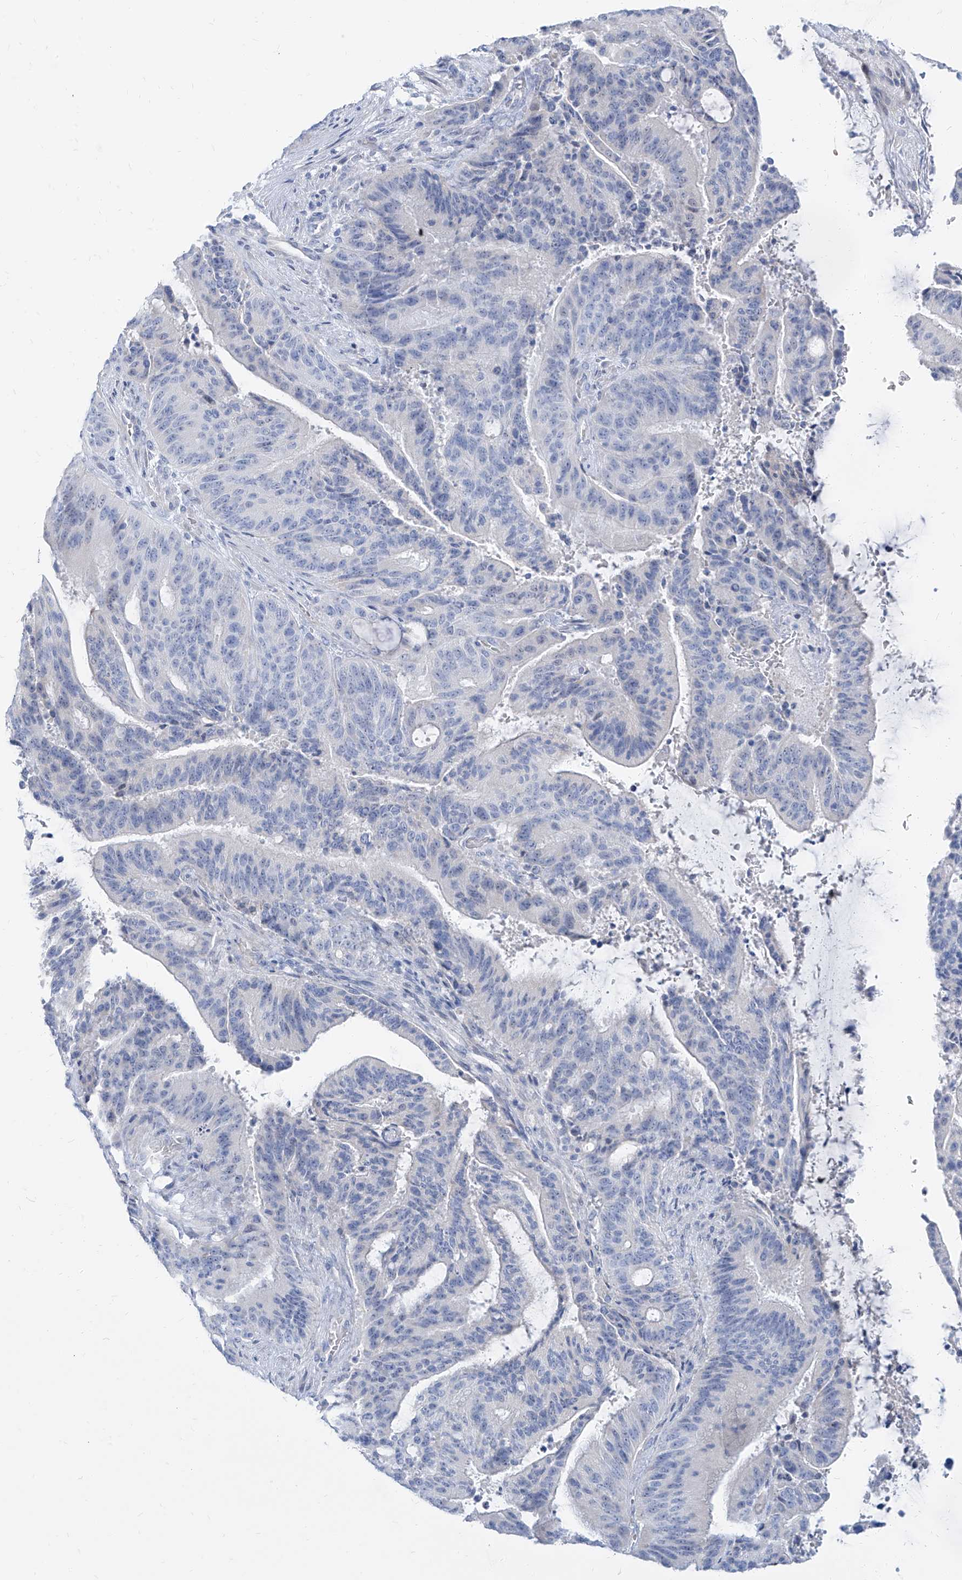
{"staining": {"intensity": "negative", "quantity": "none", "location": "none"}, "tissue": "liver cancer", "cell_type": "Tumor cells", "image_type": "cancer", "snomed": [{"axis": "morphology", "description": "Normal tissue, NOS"}, {"axis": "morphology", "description": "Cholangiocarcinoma"}, {"axis": "topography", "description": "Liver"}, {"axis": "topography", "description": "Peripheral nerve tissue"}], "caption": "Immunohistochemistry (IHC) of liver cancer (cholangiocarcinoma) displays no staining in tumor cells. (Immunohistochemistry (IHC), brightfield microscopy, high magnification).", "gene": "TXLNB", "patient": {"sex": "female", "age": 73}}